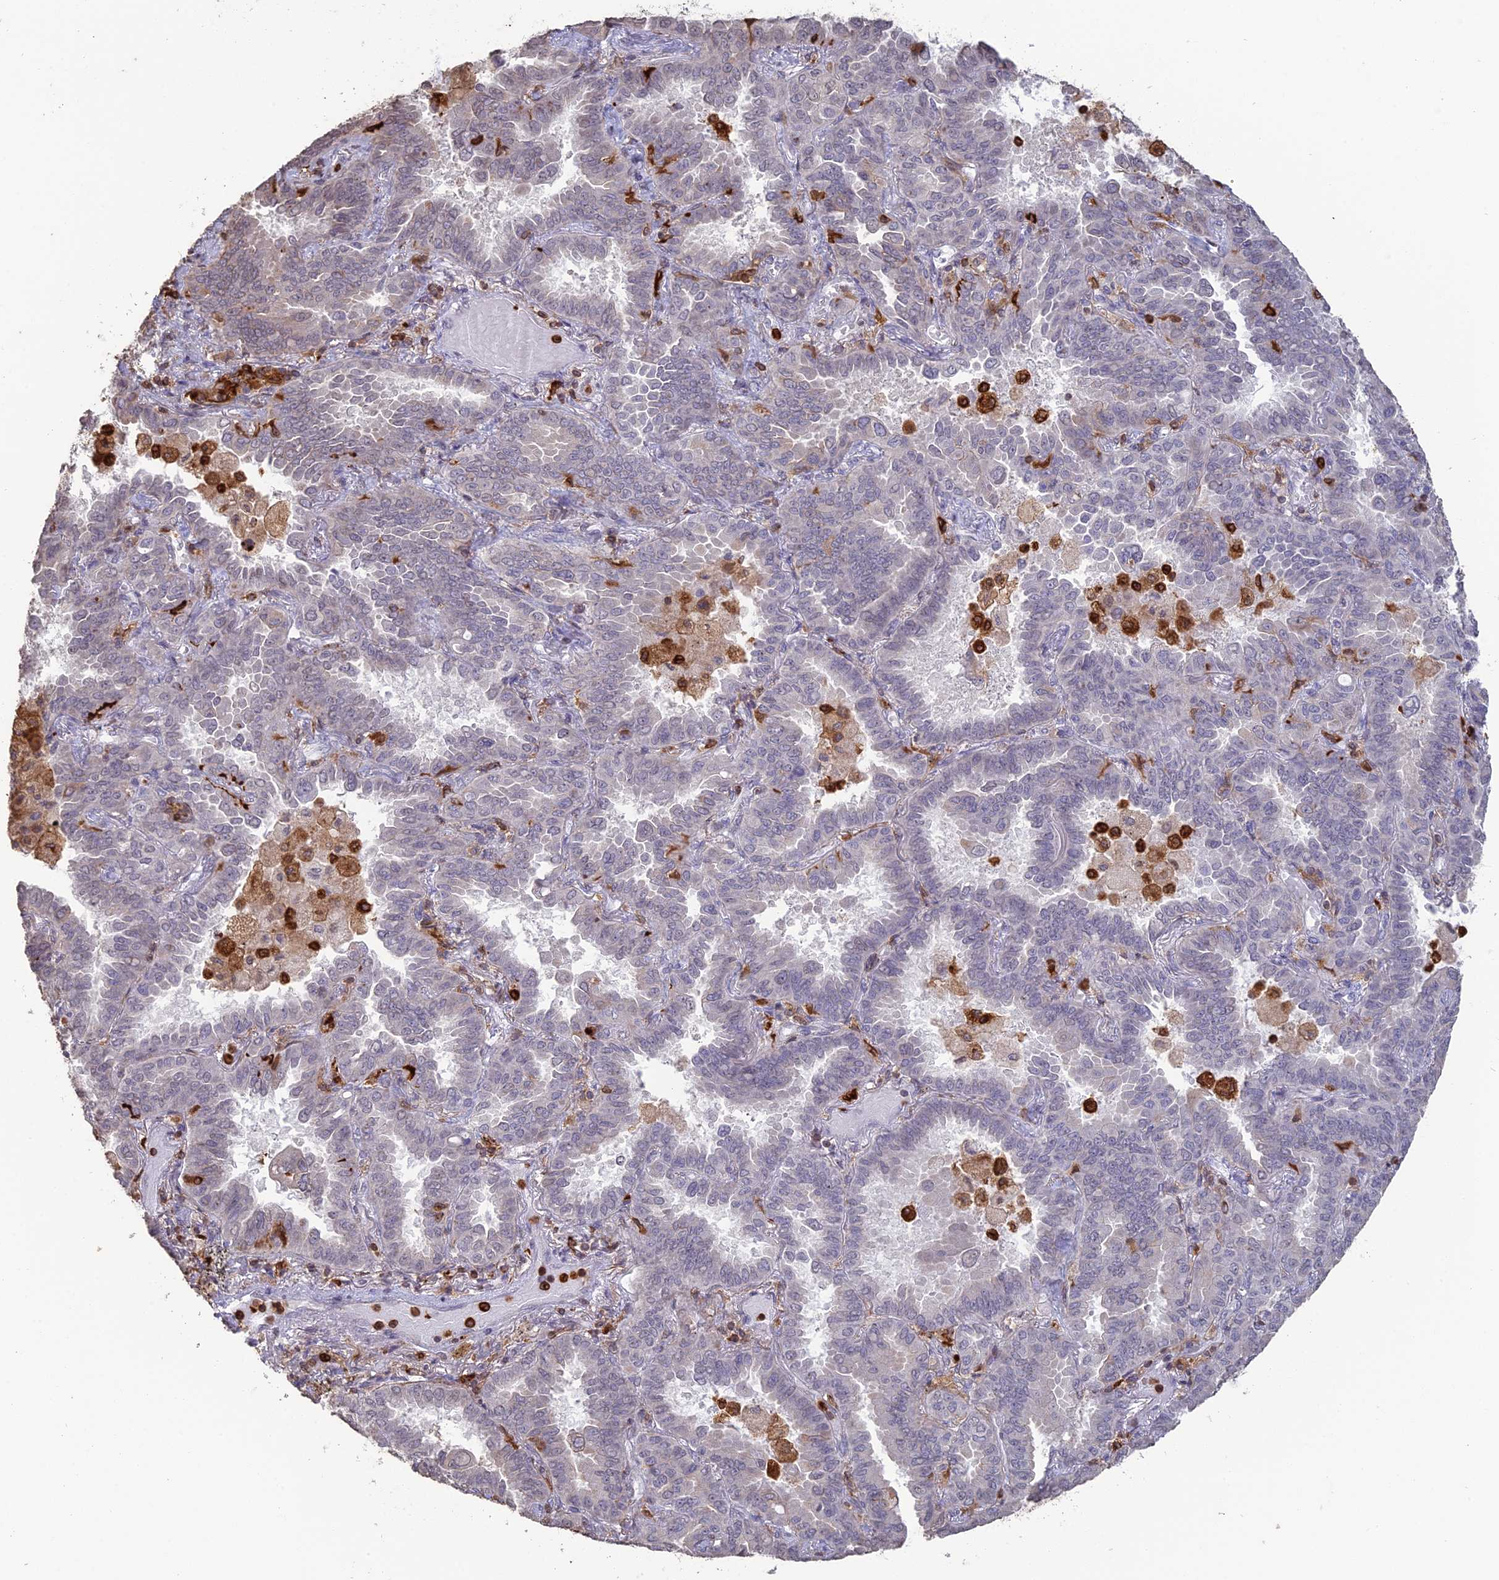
{"staining": {"intensity": "negative", "quantity": "none", "location": "none"}, "tissue": "lung cancer", "cell_type": "Tumor cells", "image_type": "cancer", "snomed": [{"axis": "morphology", "description": "Adenocarcinoma, NOS"}, {"axis": "topography", "description": "Lung"}], "caption": "The immunohistochemistry (IHC) histopathology image has no significant positivity in tumor cells of lung cancer (adenocarcinoma) tissue. (DAB (3,3'-diaminobenzidine) immunohistochemistry (IHC) visualized using brightfield microscopy, high magnification).", "gene": "APOBR", "patient": {"sex": "male", "age": 64}}